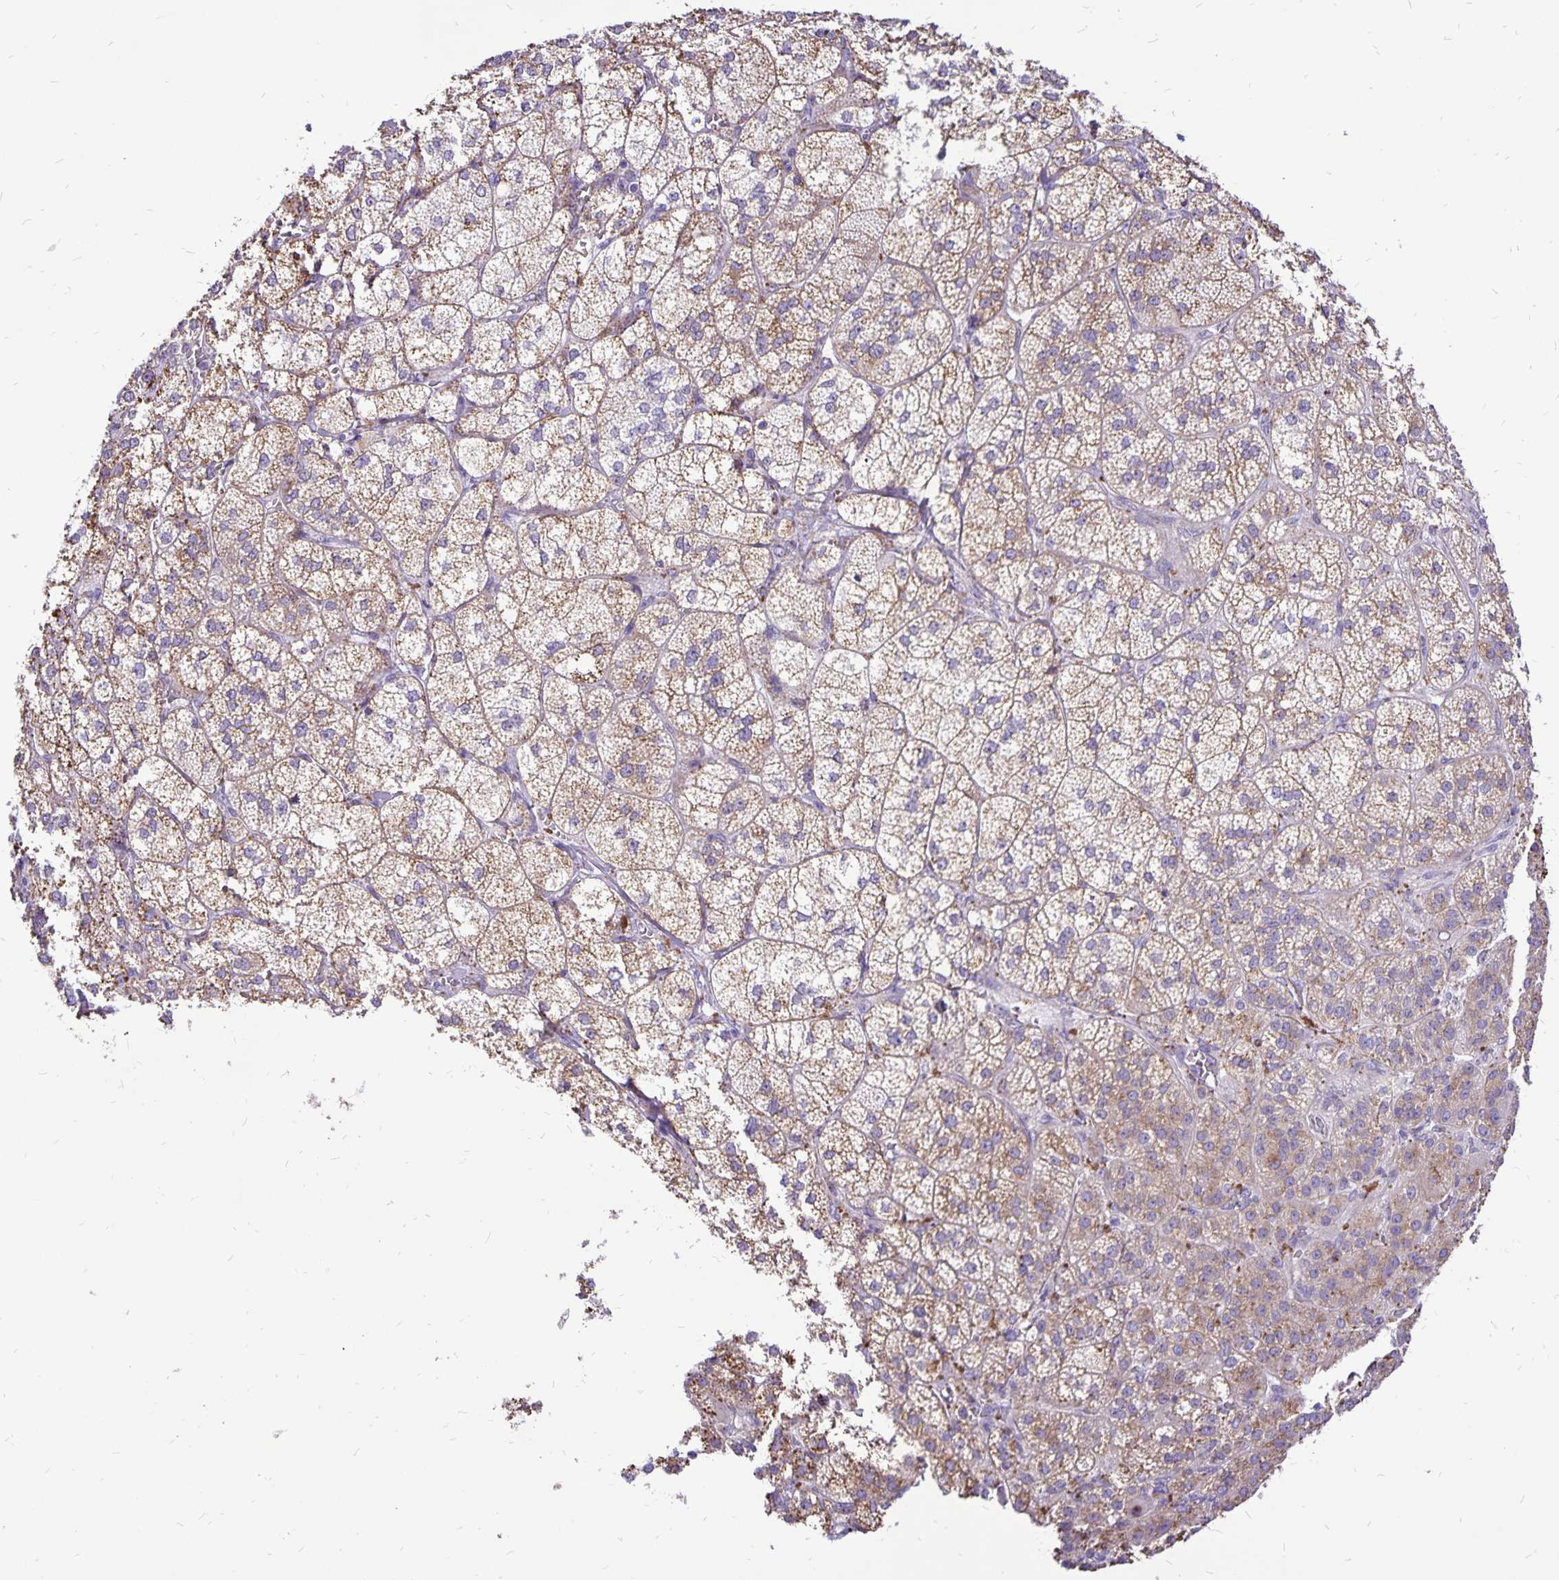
{"staining": {"intensity": "moderate", "quantity": ">75%", "location": "cytoplasmic/membranous"}, "tissue": "adrenal gland", "cell_type": "Glandular cells", "image_type": "normal", "snomed": [{"axis": "morphology", "description": "Normal tissue, NOS"}, {"axis": "topography", "description": "Adrenal gland"}], "caption": "IHC of normal human adrenal gland shows medium levels of moderate cytoplasmic/membranous staining in about >75% of glandular cells. The protein of interest is shown in brown color, while the nuclei are stained blue.", "gene": "EIF5A", "patient": {"sex": "female", "age": 60}}